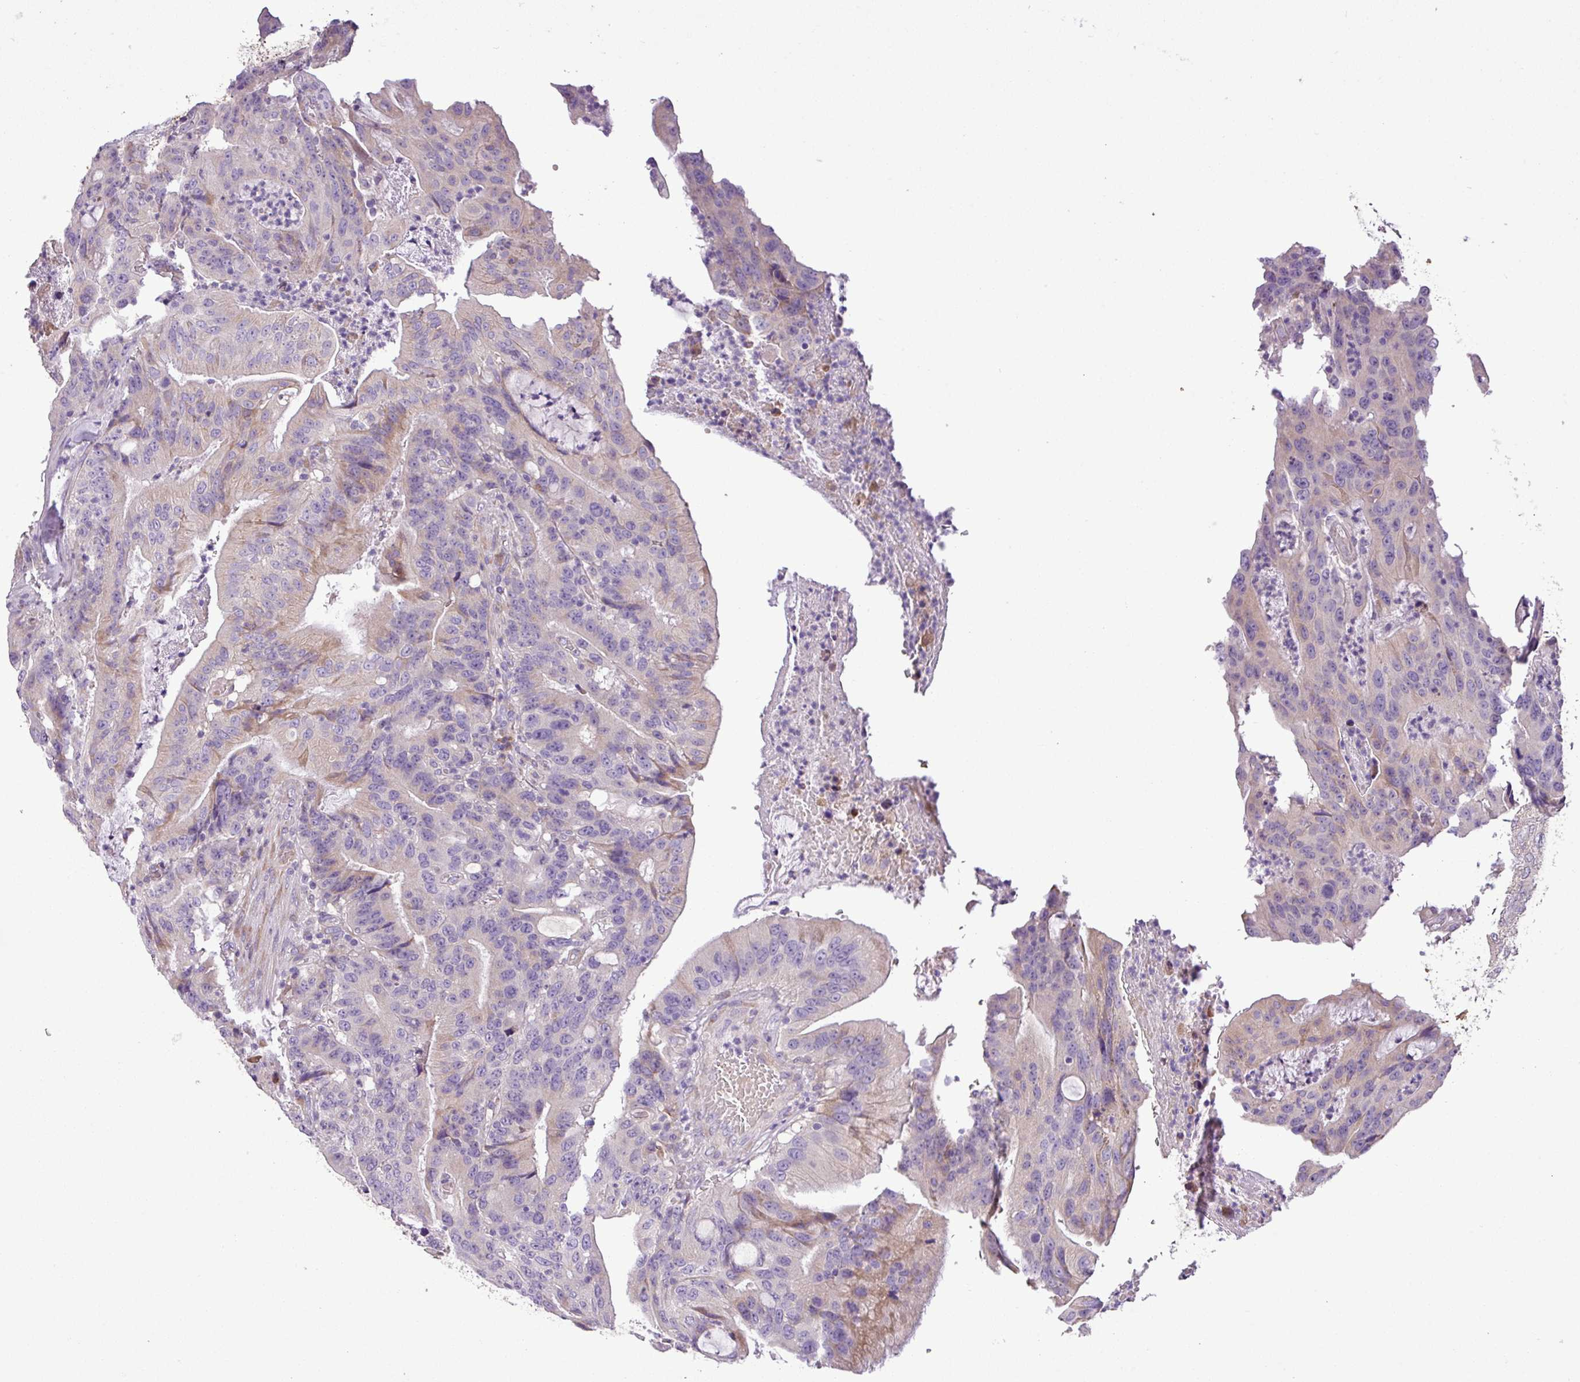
{"staining": {"intensity": "weak", "quantity": "<25%", "location": "cytoplasmic/membranous"}, "tissue": "colorectal cancer", "cell_type": "Tumor cells", "image_type": "cancer", "snomed": [{"axis": "morphology", "description": "Adenocarcinoma, NOS"}, {"axis": "topography", "description": "Colon"}], "caption": "This is a image of immunohistochemistry staining of adenocarcinoma (colorectal), which shows no expression in tumor cells.", "gene": "MOCS3", "patient": {"sex": "male", "age": 83}}